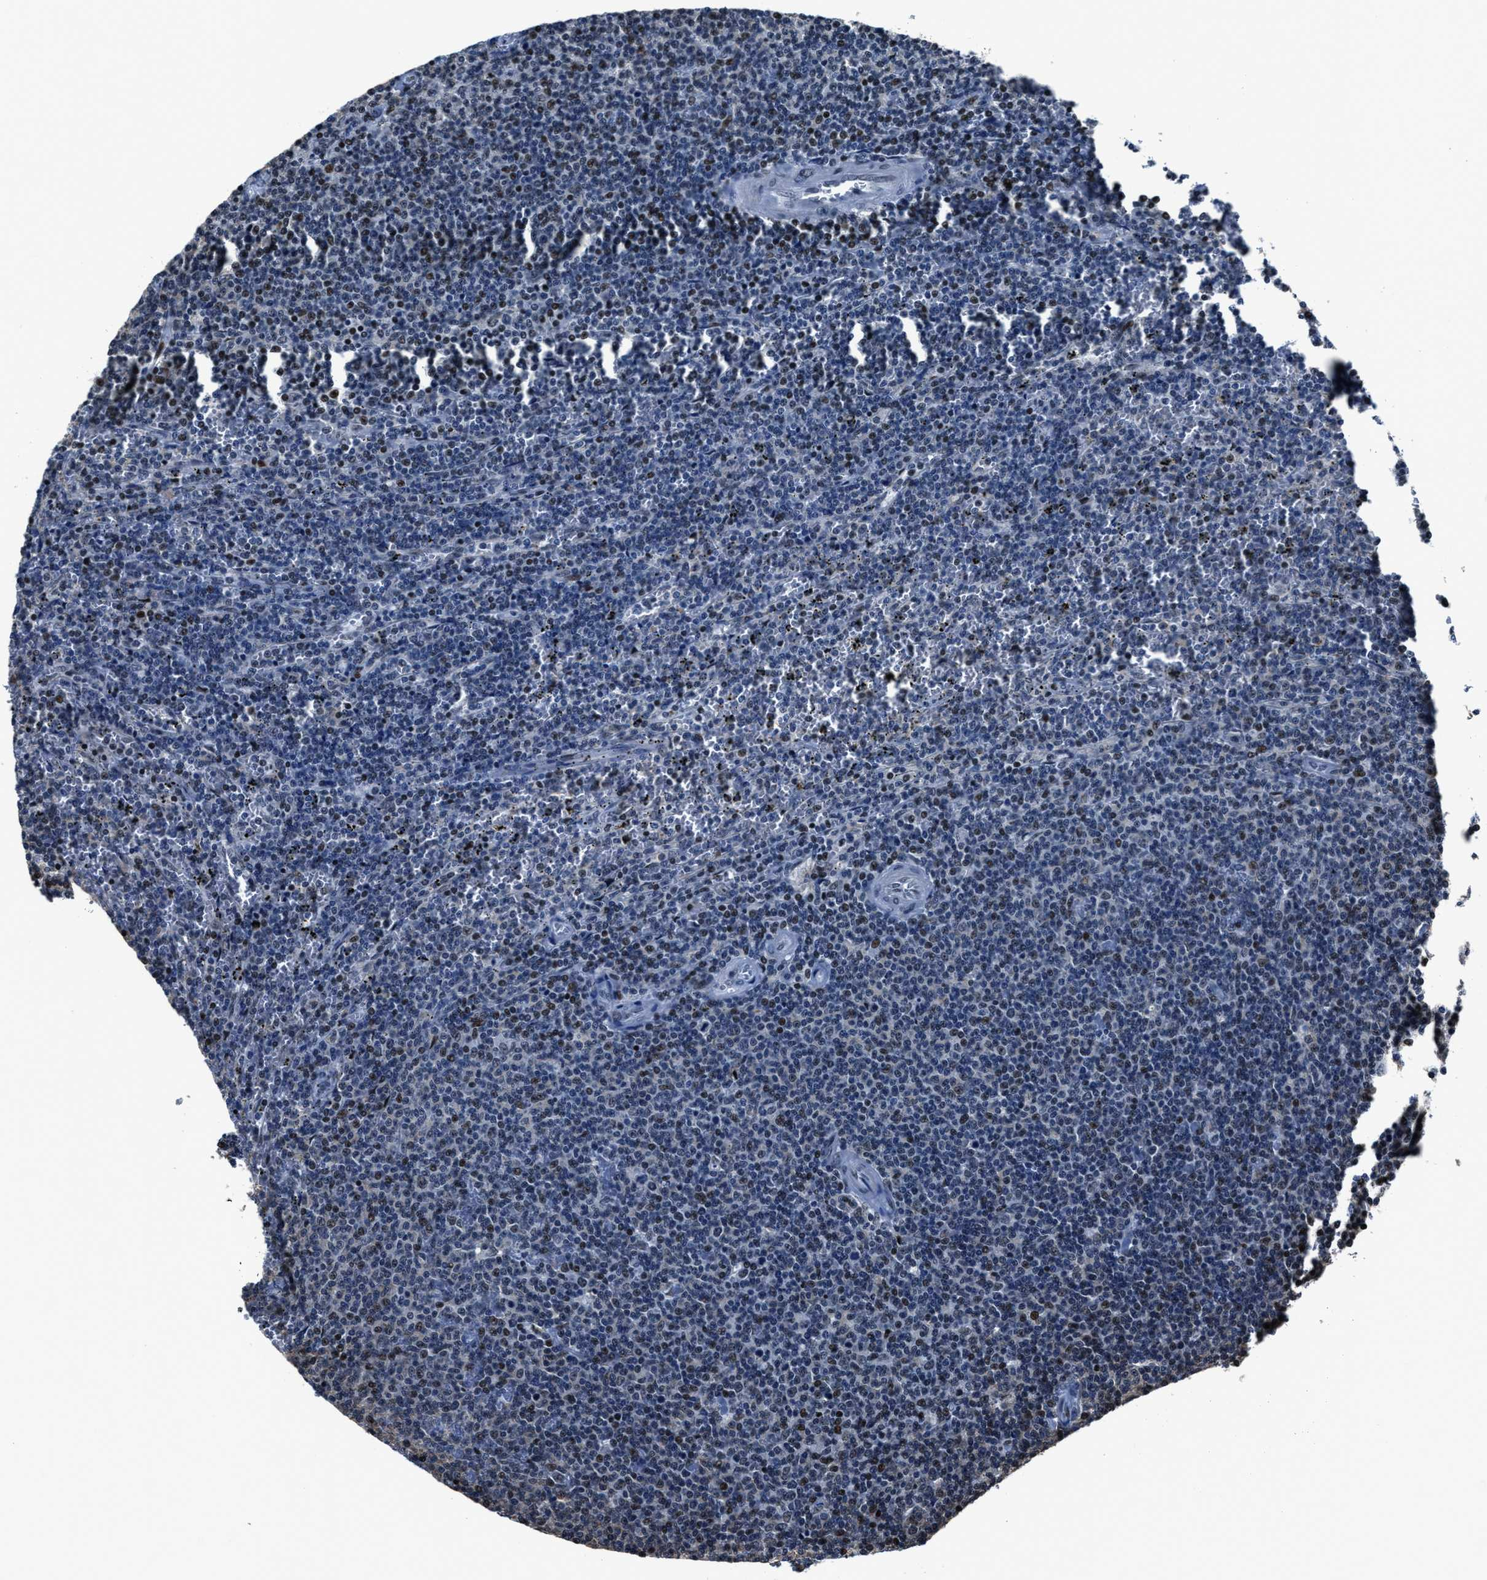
{"staining": {"intensity": "weak", "quantity": "<25%", "location": "nuclear"}, "tissue": "lymphoma", "cell_type": "Tumor cells", "image_type": "cancer", "snomed": [{"axis": "morphology", "description": "Malignant lymphoma, non-Hodgkin's type, Low grade"}, {"axis": "topography", "description": "Spleen"}], "caption": "A high-resolution micrograph shows IHC staining of low-grade malignant lymphoma, non-Hodgkin's type, which demonstrates no significant expression in tumor cells.", "gene": "PPIE", "patient": {"sex": "female", "age": 50}}